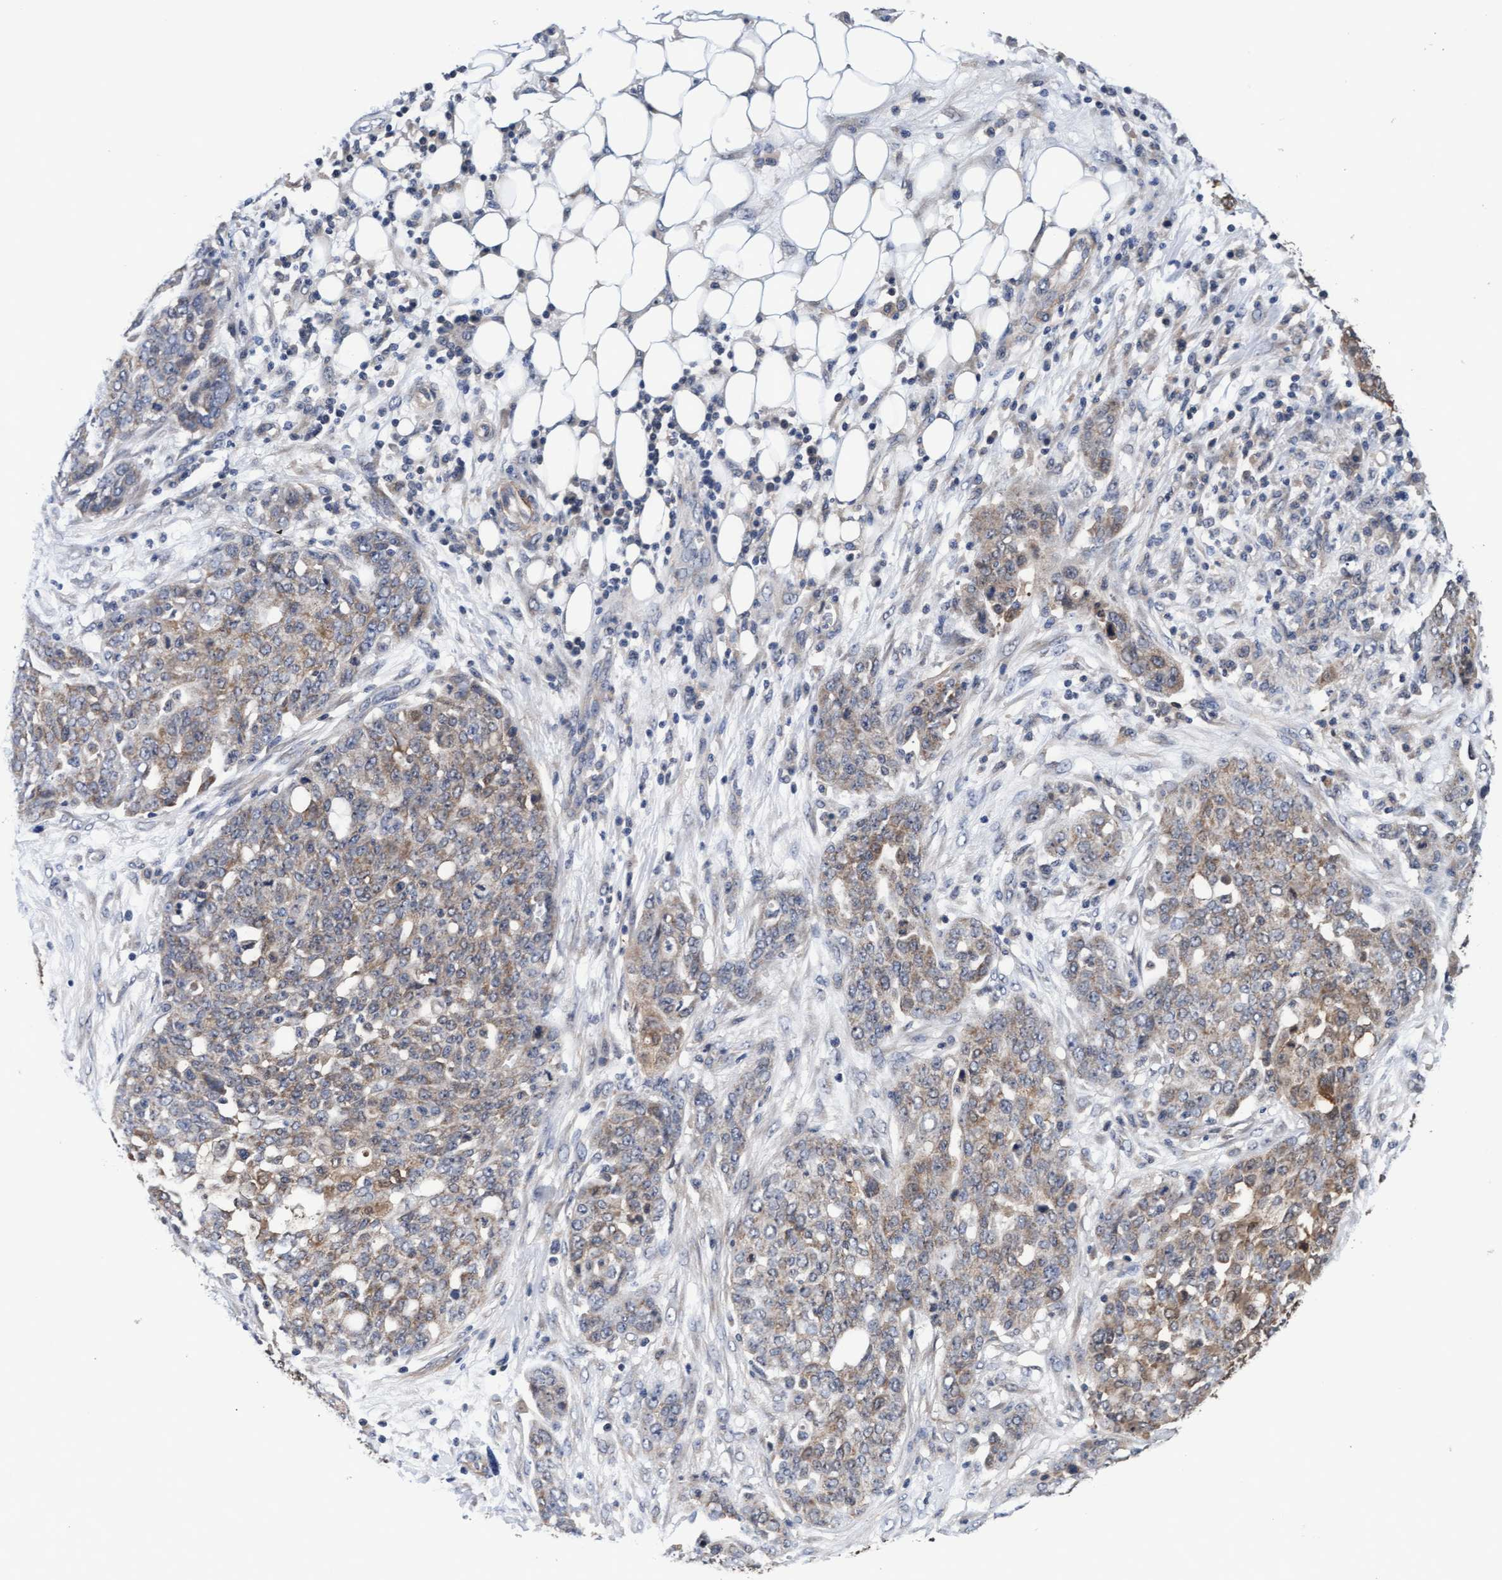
{"staining": {"intensity": "moderate", "quantity": ">75%", "location": "cytoplasmic/membranous"}, "tissue": "ovarian cancer", "cell_type": "Tumor cells", "image_type": "cancer", "snomed": [{"axis": "morphology", "description": "Cystadenocarcinoma, serous, NOS"}, {"axis": "topography", "description": "Soft tissue"}, {"axis": "topography", "description": "Ovary"}], "caption": "Immunohistochemistry (IHC) staining of ovarian serous cystadenocarcinoma, which reveals medium levels of moderate cytoplasmic/membranous expression in about >75% of tumor cells indicating moderate cytoplasmic/membranous protein staining. The staining was performed using DAB (brown) for protein detection and nuclei were counterstained in hematoxylin (blue).", "gene": "EFCAB13", "patient": {"sex": "female", "age": 57}}